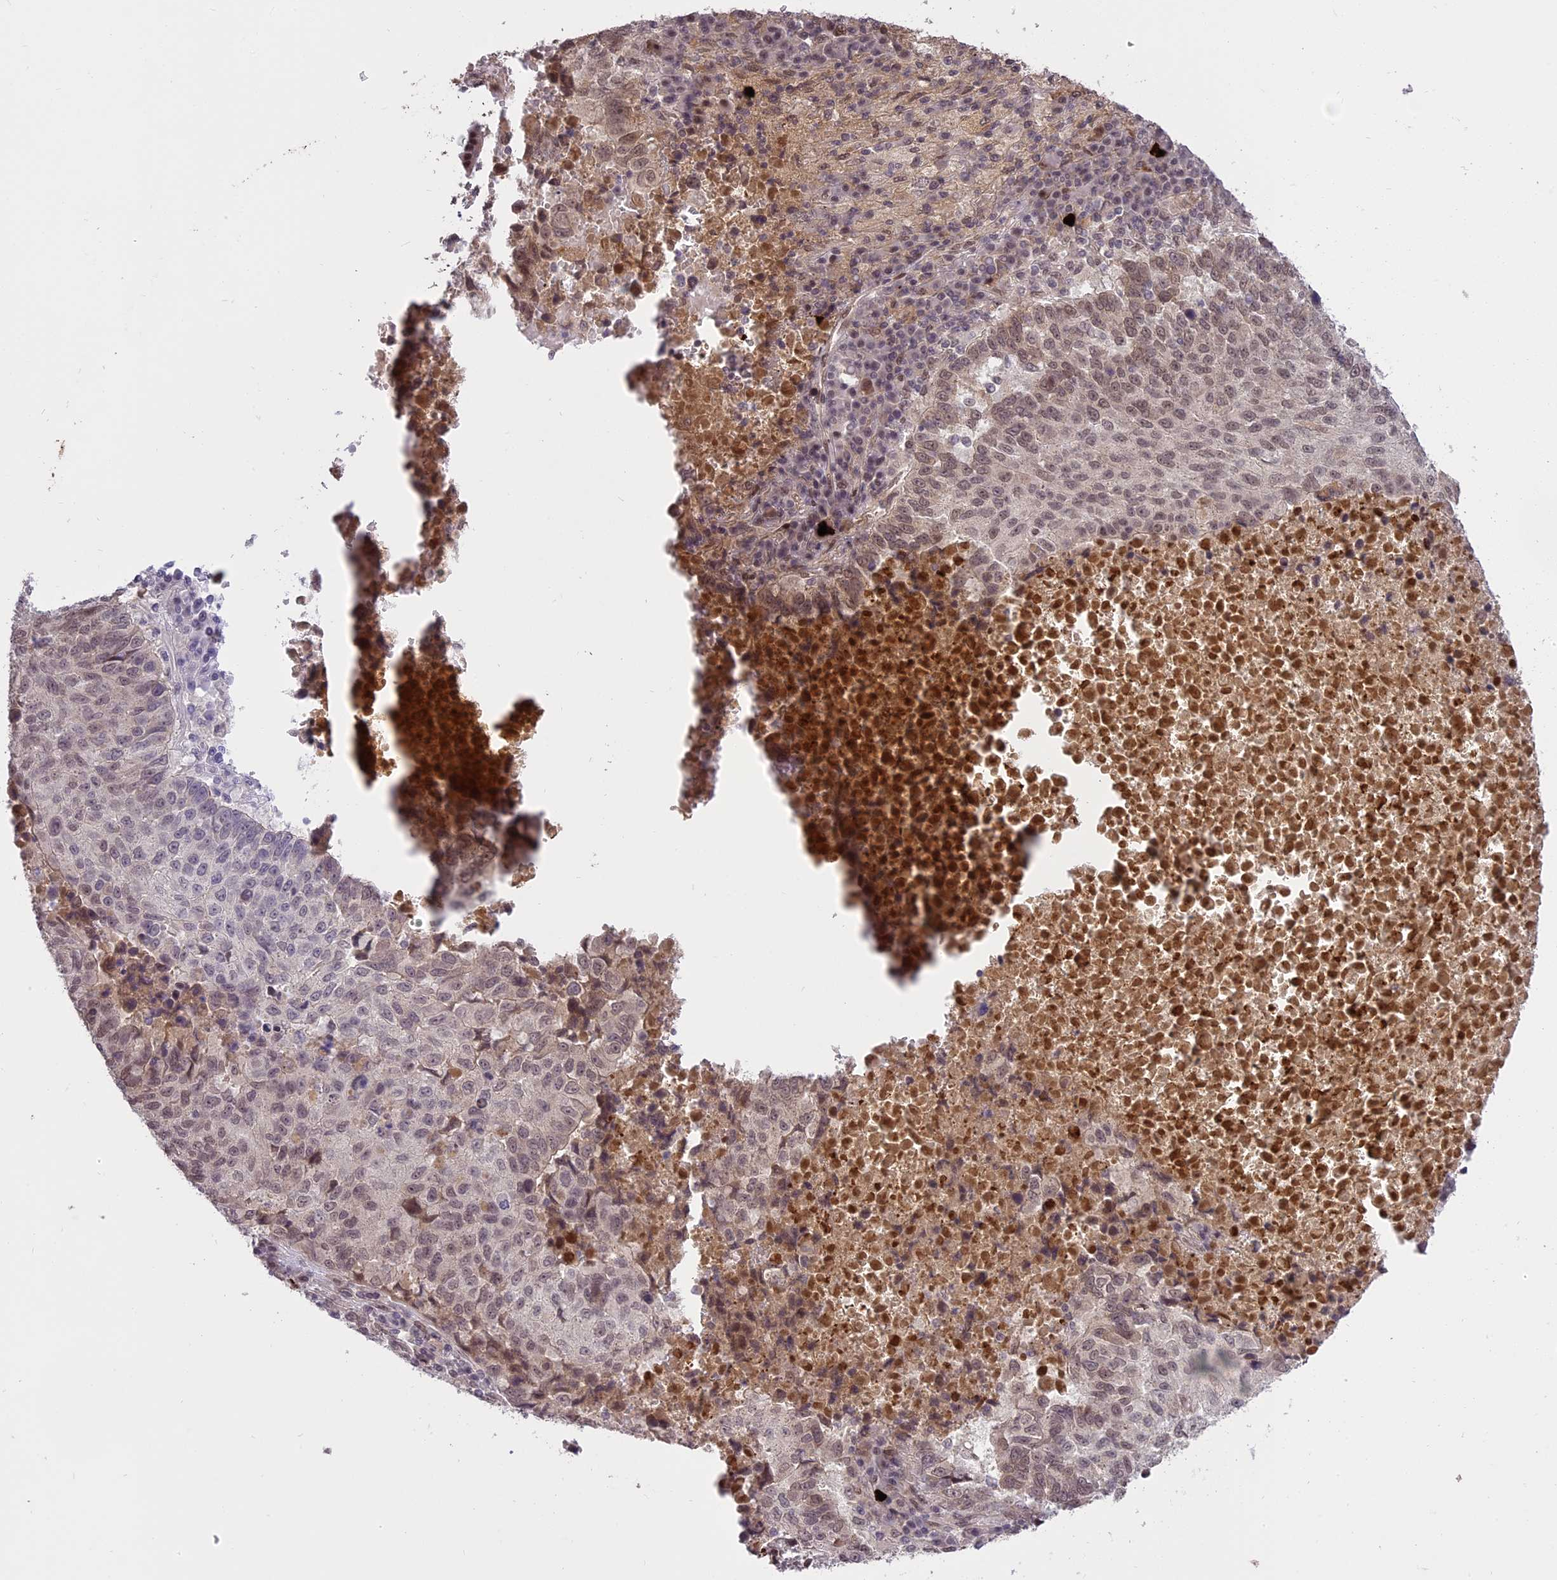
{"staining": {"intensity": "weak", "quantity": "25%-75%", "location": "cytoplasmic/membranous,nuclear"}, "tissue": "lung cancer", "cell_type": "Tumor cells", "image_type": "cancer", "snomed": [{"axis": "morphology", "description": "Squamous cell carcinoma, NOS"}, {"axis": "topography", "description": "Lung"}], "caption": "Weak cytoplasmic/membranous and nuclear staining is seen in about 25%-75% of tumor cells in squamous cell carcinoma (lung).", "gene": "PRELID2", "patient": {"sex": "male", "age": 73}}